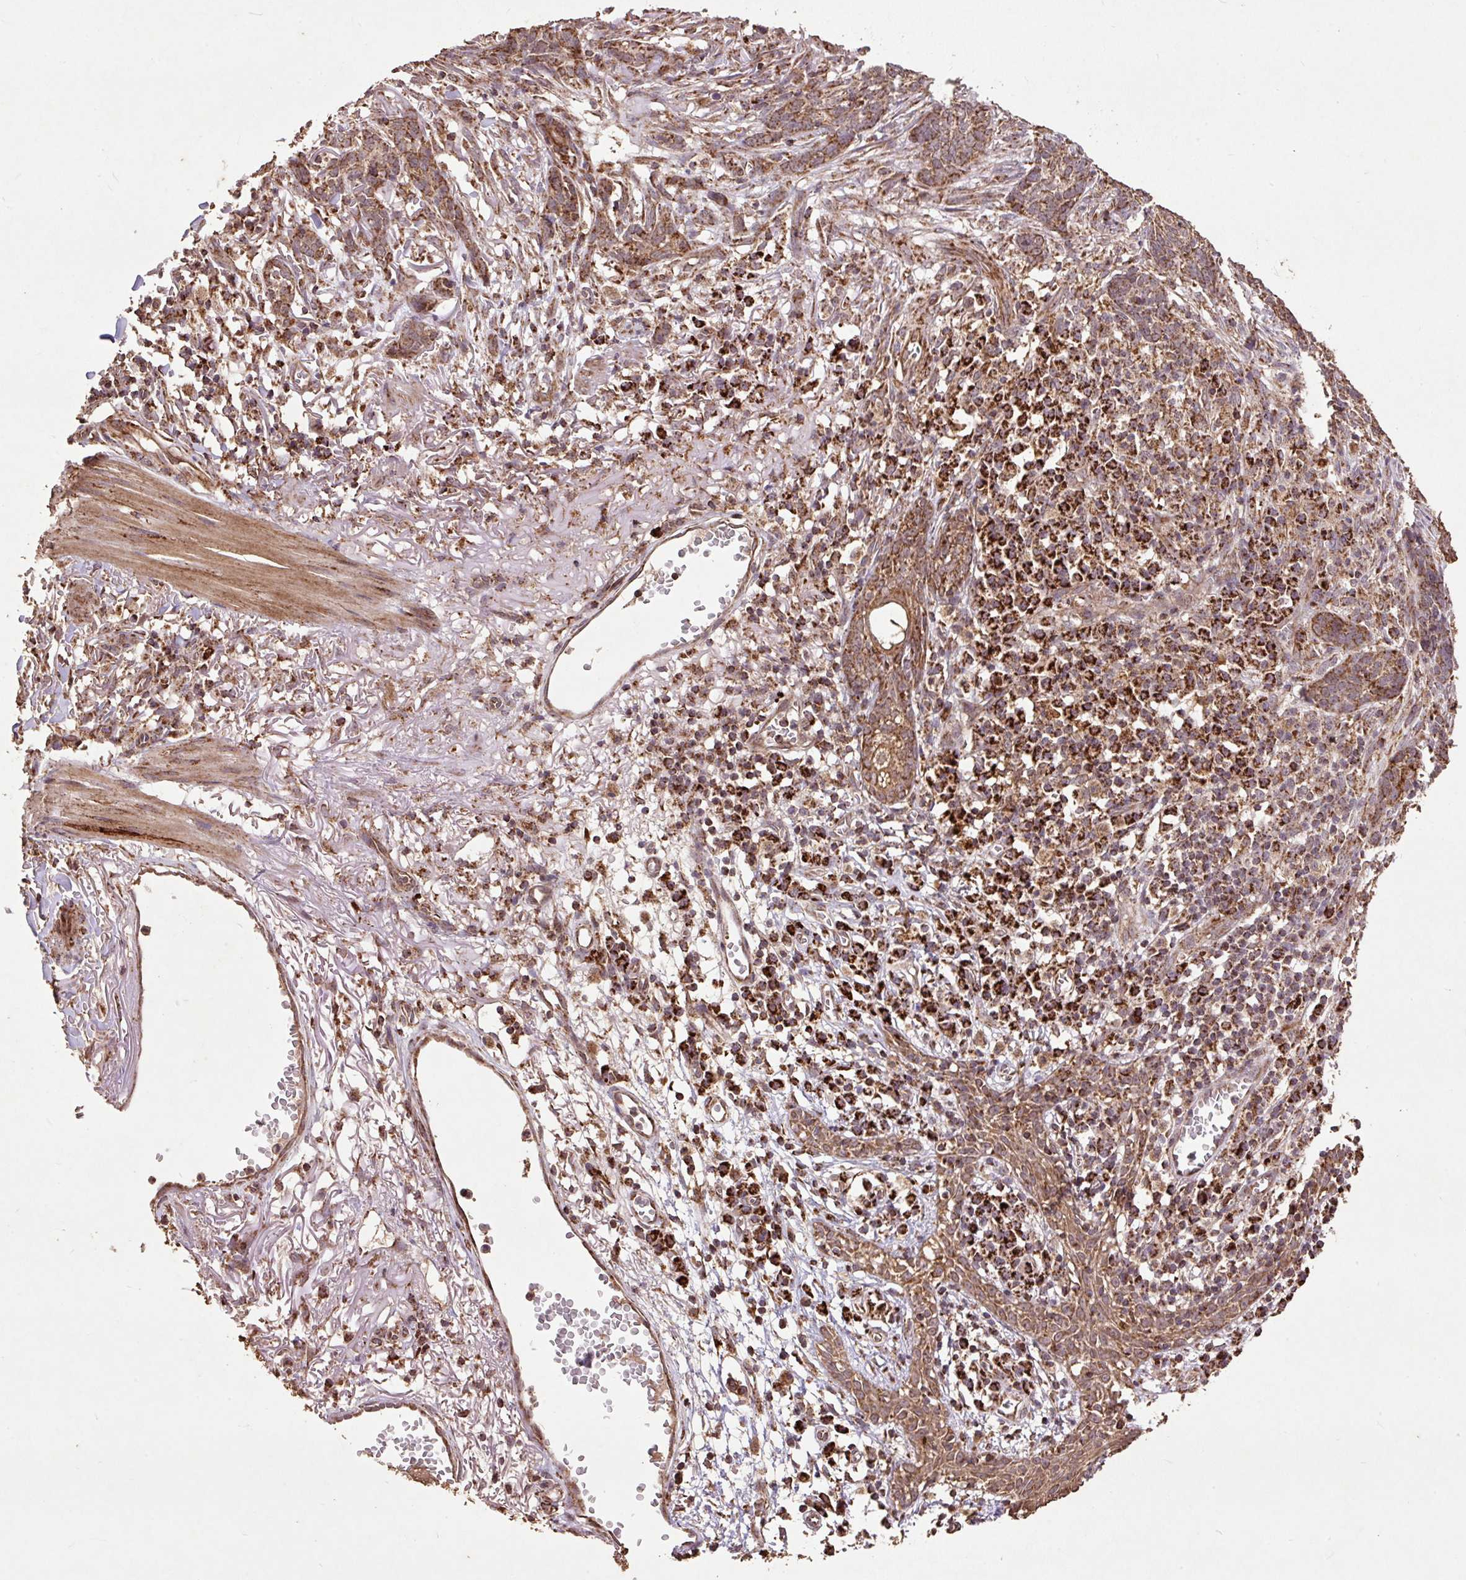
{"staining": {"intensity": "moderate", "quantity": ">75%", "location": "cytoplasmic/membranous"}, "tissue": "skin cancer", "cell_type": "Tumor cells", "image_type": "cancer", "snomed": [{"axis": "morphology", "description": "Basal cell carcinoma"}, {"axis": "topography", "description": "Skin"}], "caption": "The immunohistochemical stain labels moderate cytoplasmic/membranous expression in tumor cells of skin cancer (basal cell carcinoma) tissue.", "gene": "ATP5F1A", "patient": {"sex": "male", "age": 85}}